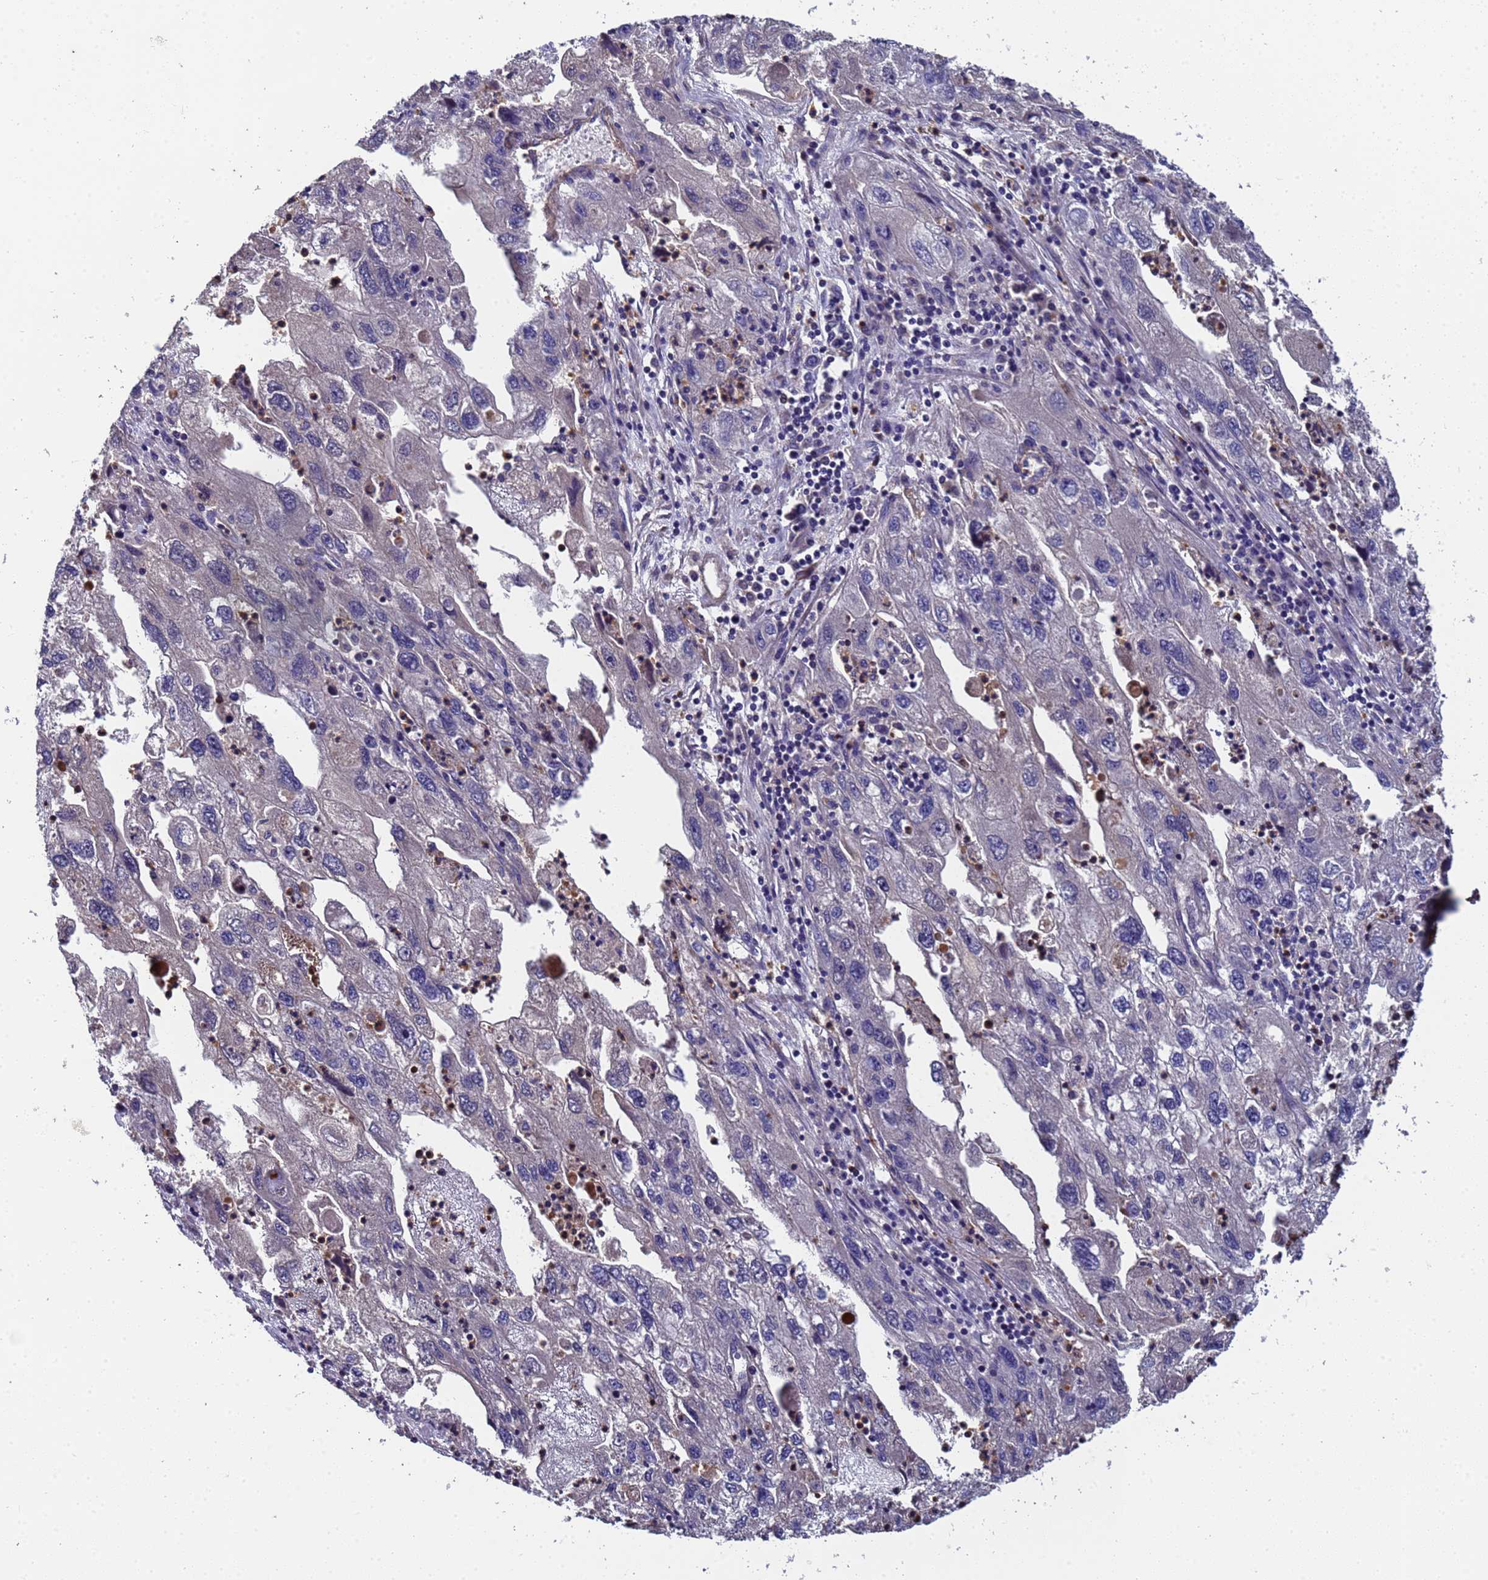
{"staining": {"intensity": "negative", "quantity": "none", "location": "none"}, "tissue": "endometrial cancer", "cell_type": "Tumor cells", "image_type": "cancer", "snomed": [{"axis": "morphology", "description": "Adenocarcinoma, NOS"}, {"axis": "topography", "description": "Endometrium"}], "caption": "Immunohistochemical staining of adenocarcinoma (endometrial) reveals no significant staining in tumor cells. Brightfield microscopy of immunohistochemistry (IHC) stained with DAB (3,3'-diaminobenzidine) (brown) and hematoxylin (blue), captured at high magnification.", "gene": "GSTCD", "patient": {"sex": "female", "age": 49}}